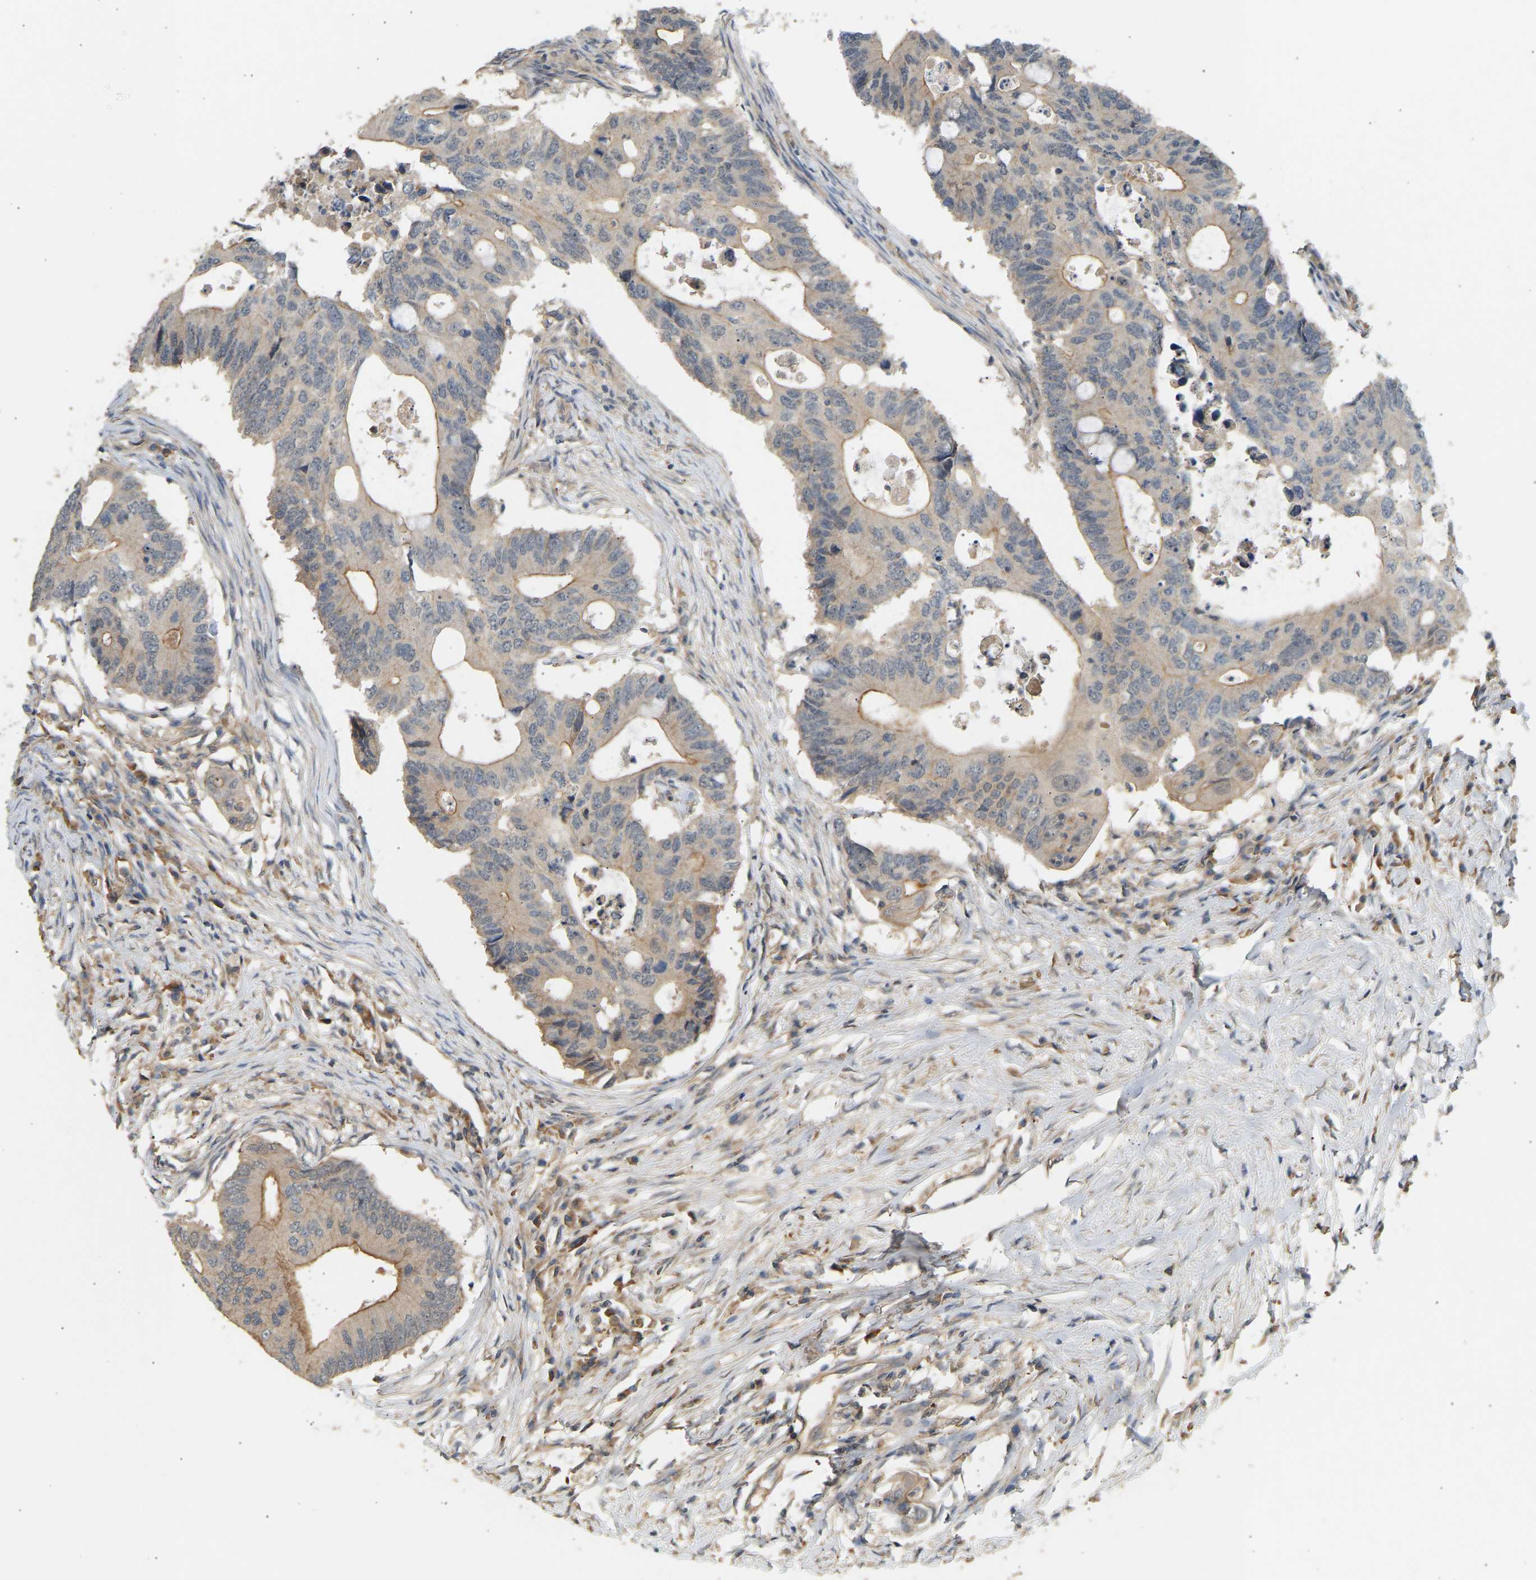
{"staining": {"intensity": "moderate", "quantity": "<25%", "location": "cytoplasmic/membranous"}, "tissue": "colorectal cancer", "cell_type": "Tumor cells", "image_type": "cancer", "snomed": [{"axis": "morphology", "description": "Adenocarcinoma, NOS"}, {"axis": "topography", "description": "Colon"}], "caption": "Immunohistochemistry photomicrograph of neoplastic tissue: colorectal adenocarcinoma stained using immunohistochemistry demonstrates low levels of moderate protein expression localized specifically in the cytoplasmic/membranous of tumor cells, appearing as a cytoplasmic/membranous brown color.", "gene": "RGL1", "patient": {"sex": "male", "age": 71}}